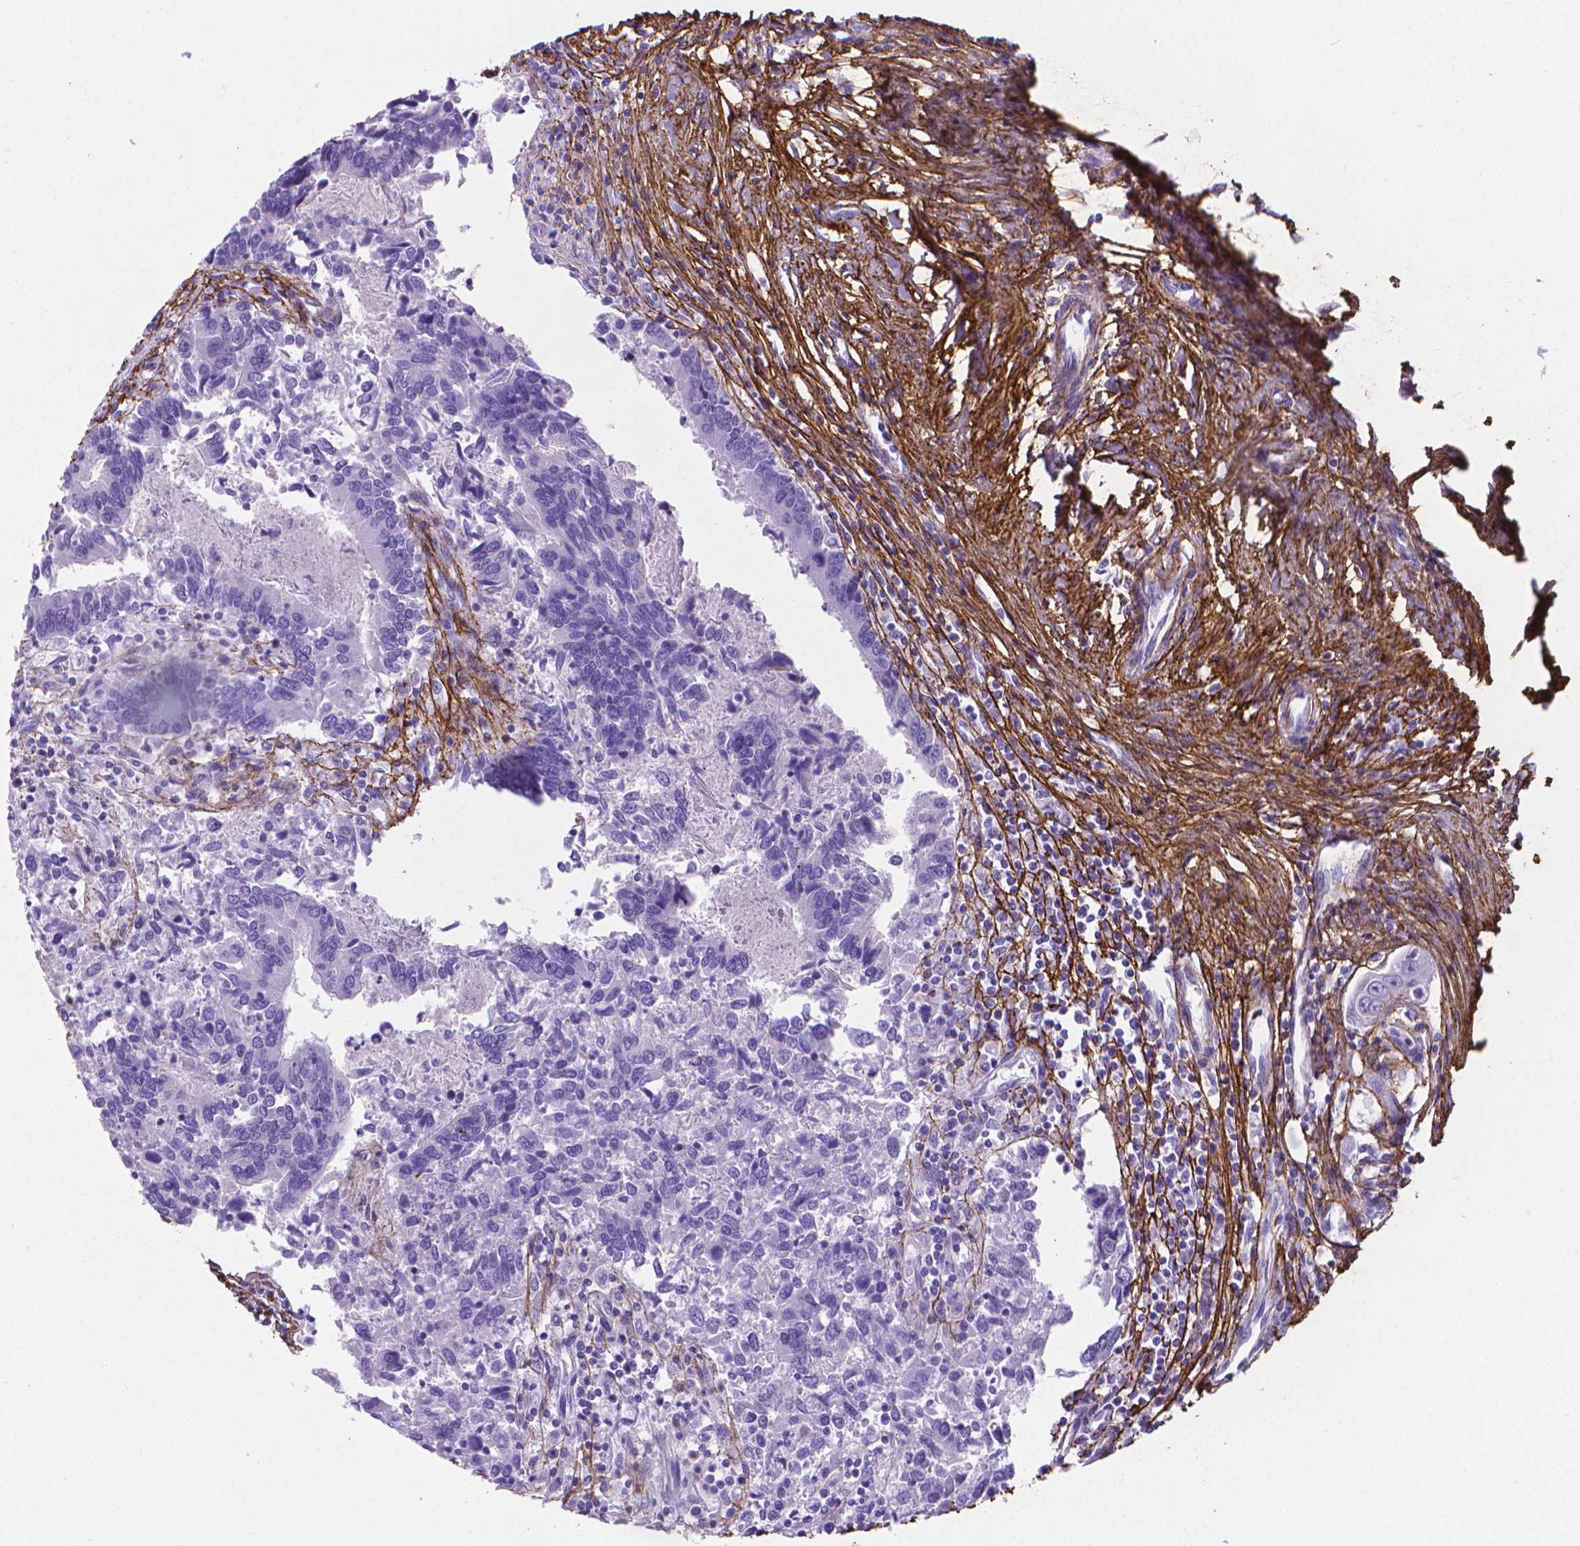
{"staining": {"intensity": "negative", "quantity": "none", "location": "none"}, "tissue": "colorectal cancer", "cell_type": "Tumor cells", "image_type": "cancer", "snomed": [{"axis": "morphology", "description": "Adenocarcinoma, NOS"}, {"axis": "topography", "description": "Colon"}], "caption": "A high-resolution histopathology image shows immunohistochemistry (IHC) staining of colorectal adenocarcinoma, which exhibits no significant positivity in tumor cells.", "gene": "MFAP2", "patient": {"sex": "female", "age": 67}}